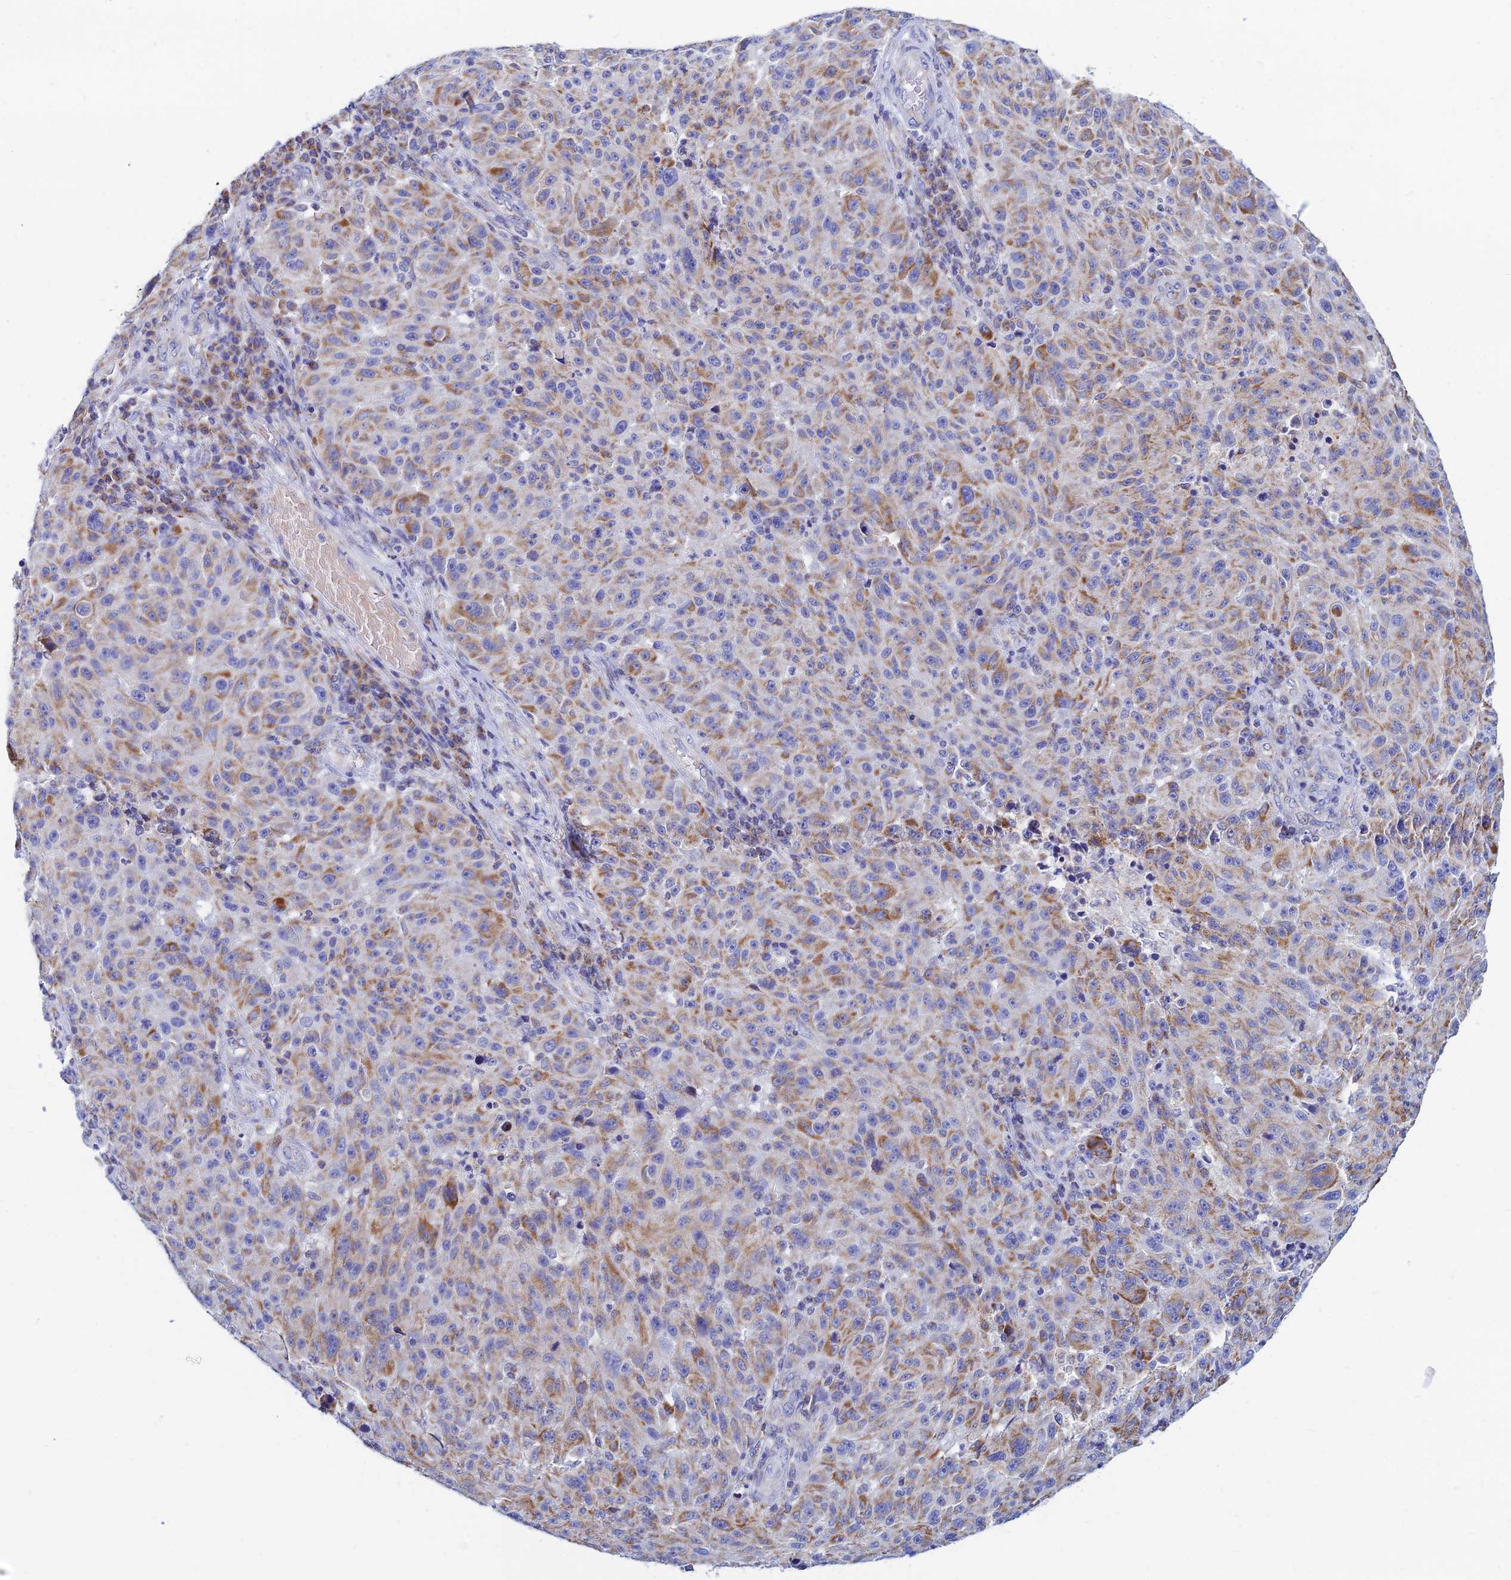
{"staining": {"intensity": "moderate", "quantity": "25%-75%", "location": "cytoplasmic/membranous"}, "tissue": "melanoma", "cell_type": "Tumor cells", "image_type": "cancer", "snomed": [{"axis": "morphology", "description": "Malignant melanoma, NOS"}, {"axis": "topography", "description": "Skin"}], "caption": "Tumor cells exhibit medium levels of moderate cytoplasmic/membranous expression in about 25%-75% of cells in human malignant melanoma.", "gene": "MGST1", "patient": {"sex": "male", "age": 53}}